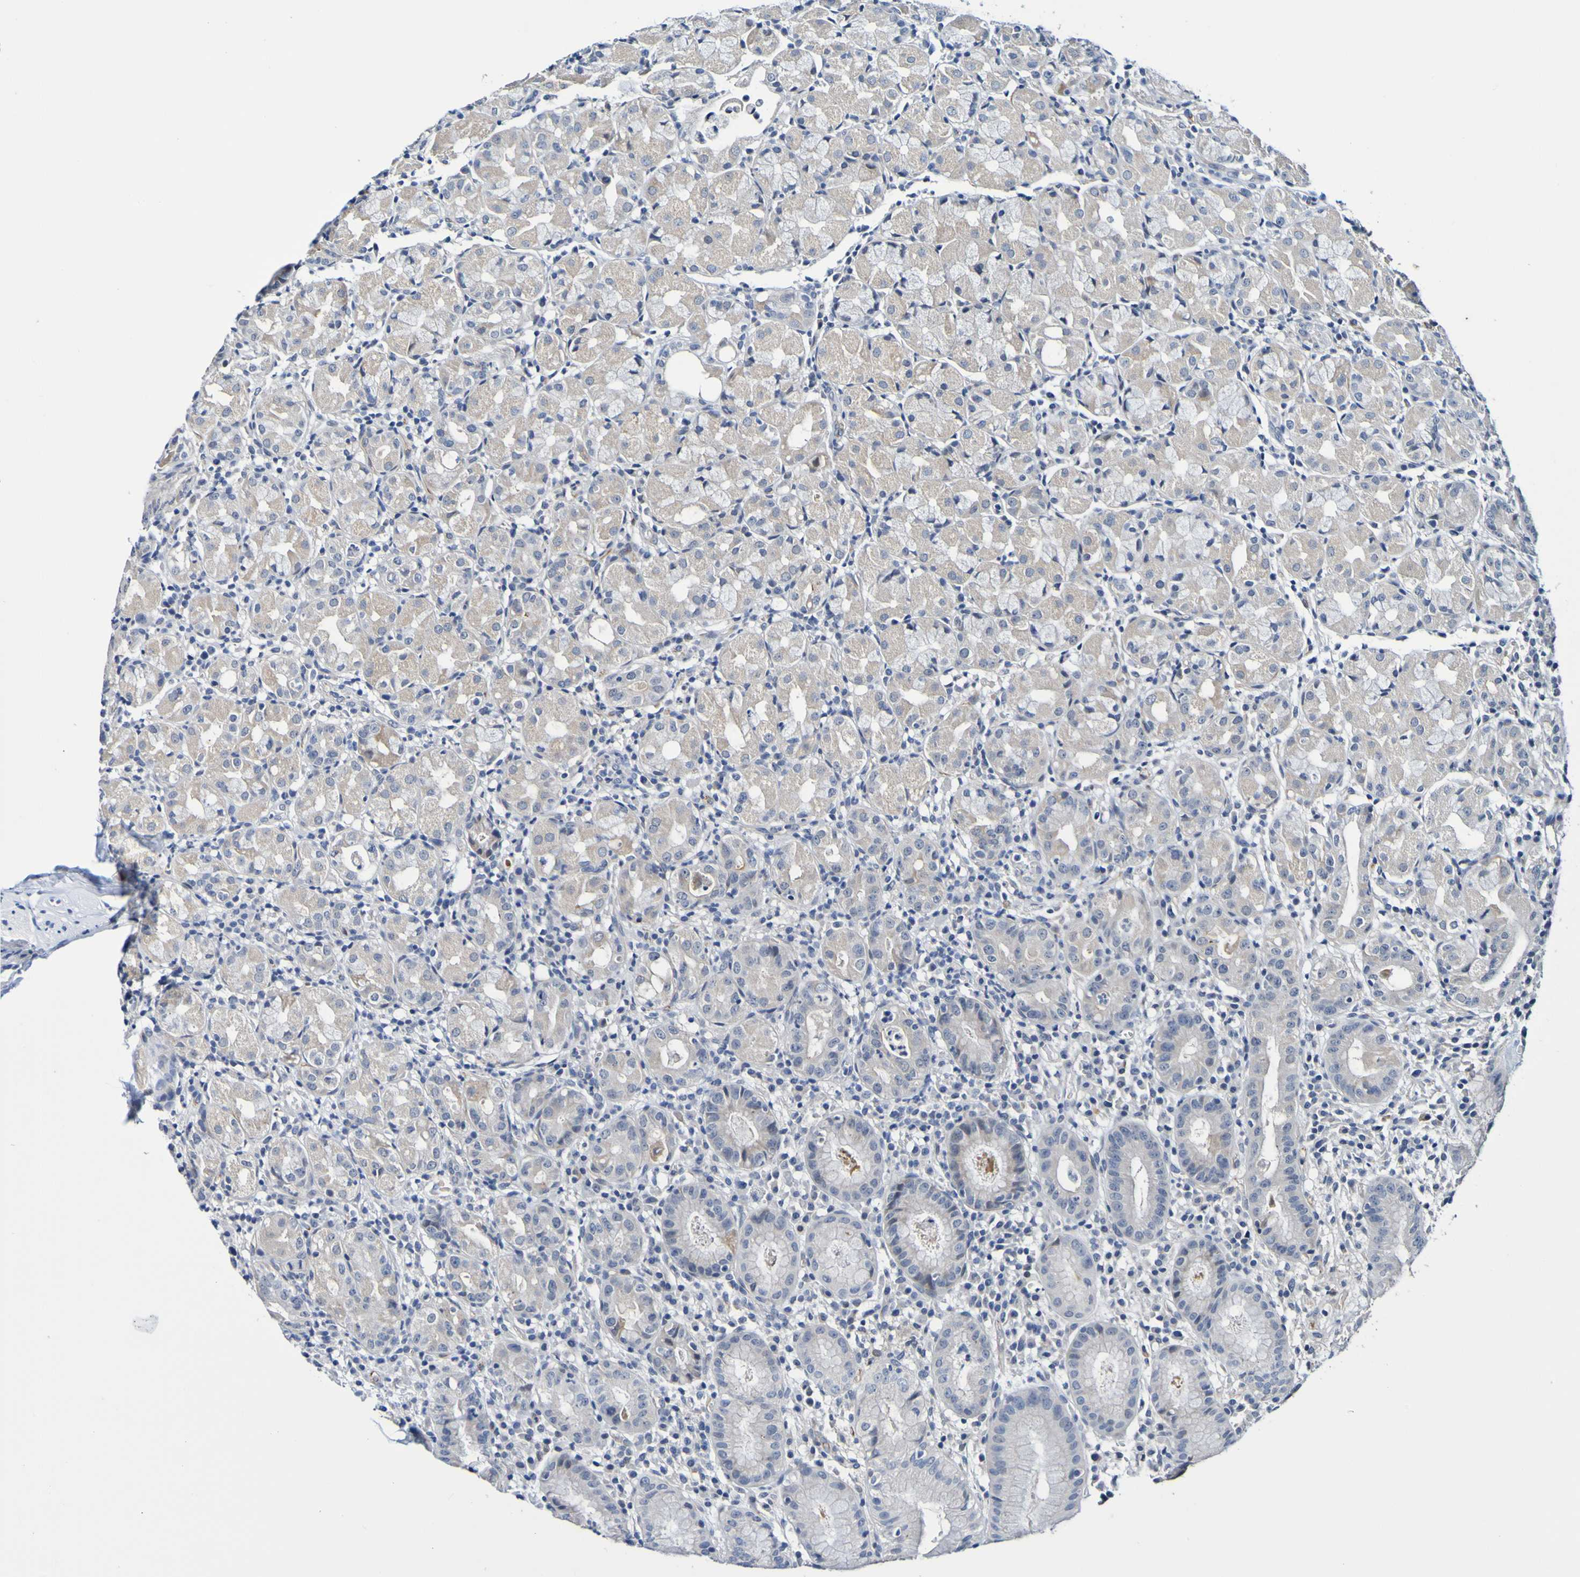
{"staining": {"intensity": "moderate", "quantity": "<25%", "location": "cytoplasmic/membranous"}, "tissue": "stomach", "cell_type": "Glandular cells", "image_type": "normal", "snomed": [{"axis": "morphology", "description": "Normal tissue, NOS"}, {"axis": "topography", "description": "Stomach"}, {"axis": "topography", "description": "Stomach, lower"}], "caption": "There is low levels of moderate cytoplasmic/membranous positivity in glandular cells of normal stomach, as demonstrated by immunohistochemical staining (brown color).", "gene": "VMA21", "patient": {"sex": "female", "age": 75}}